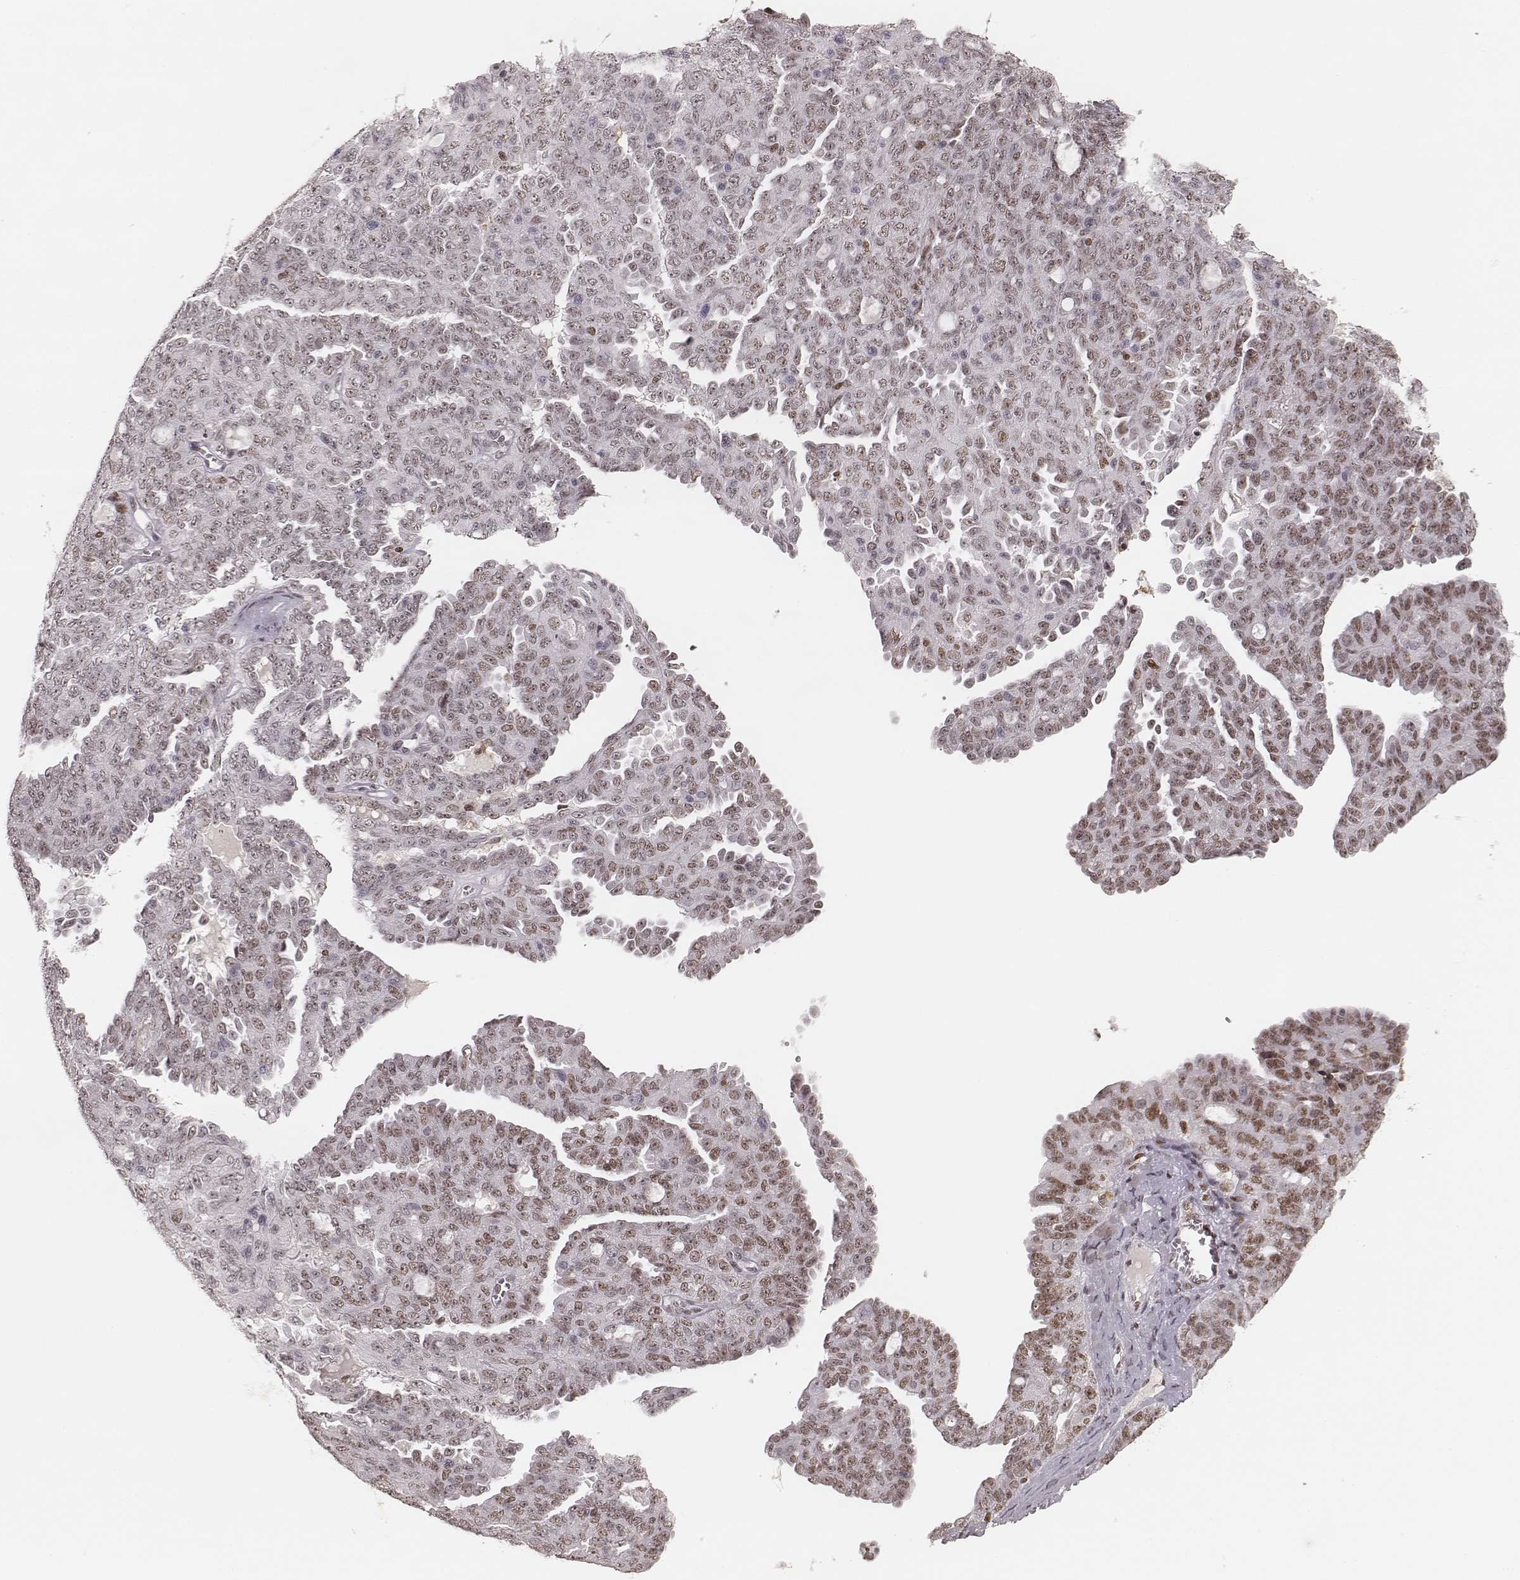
{"staining": {"intensity": "weak", "quantity": "25%-75%", "location": "nuclear"}, "tissue": "ovarian cancer", "cell_type": "Tumor cells", "image_type": "cancer", "snomed": [{"axis": "morphology", "description": "Cystadenocarcinoma, serous, NOS"}, {"axis": "topography", "description": "Ovary"}], "caption": "Brown immunohistochemical staining in human ovarian cancer (serous cystadenocarcinoma) demonstrates weak nuclear positivity in approximately 25%-75% of tumor cells.", "gene": "PARP1", "patient": {"sex": "female", "age": 71}}